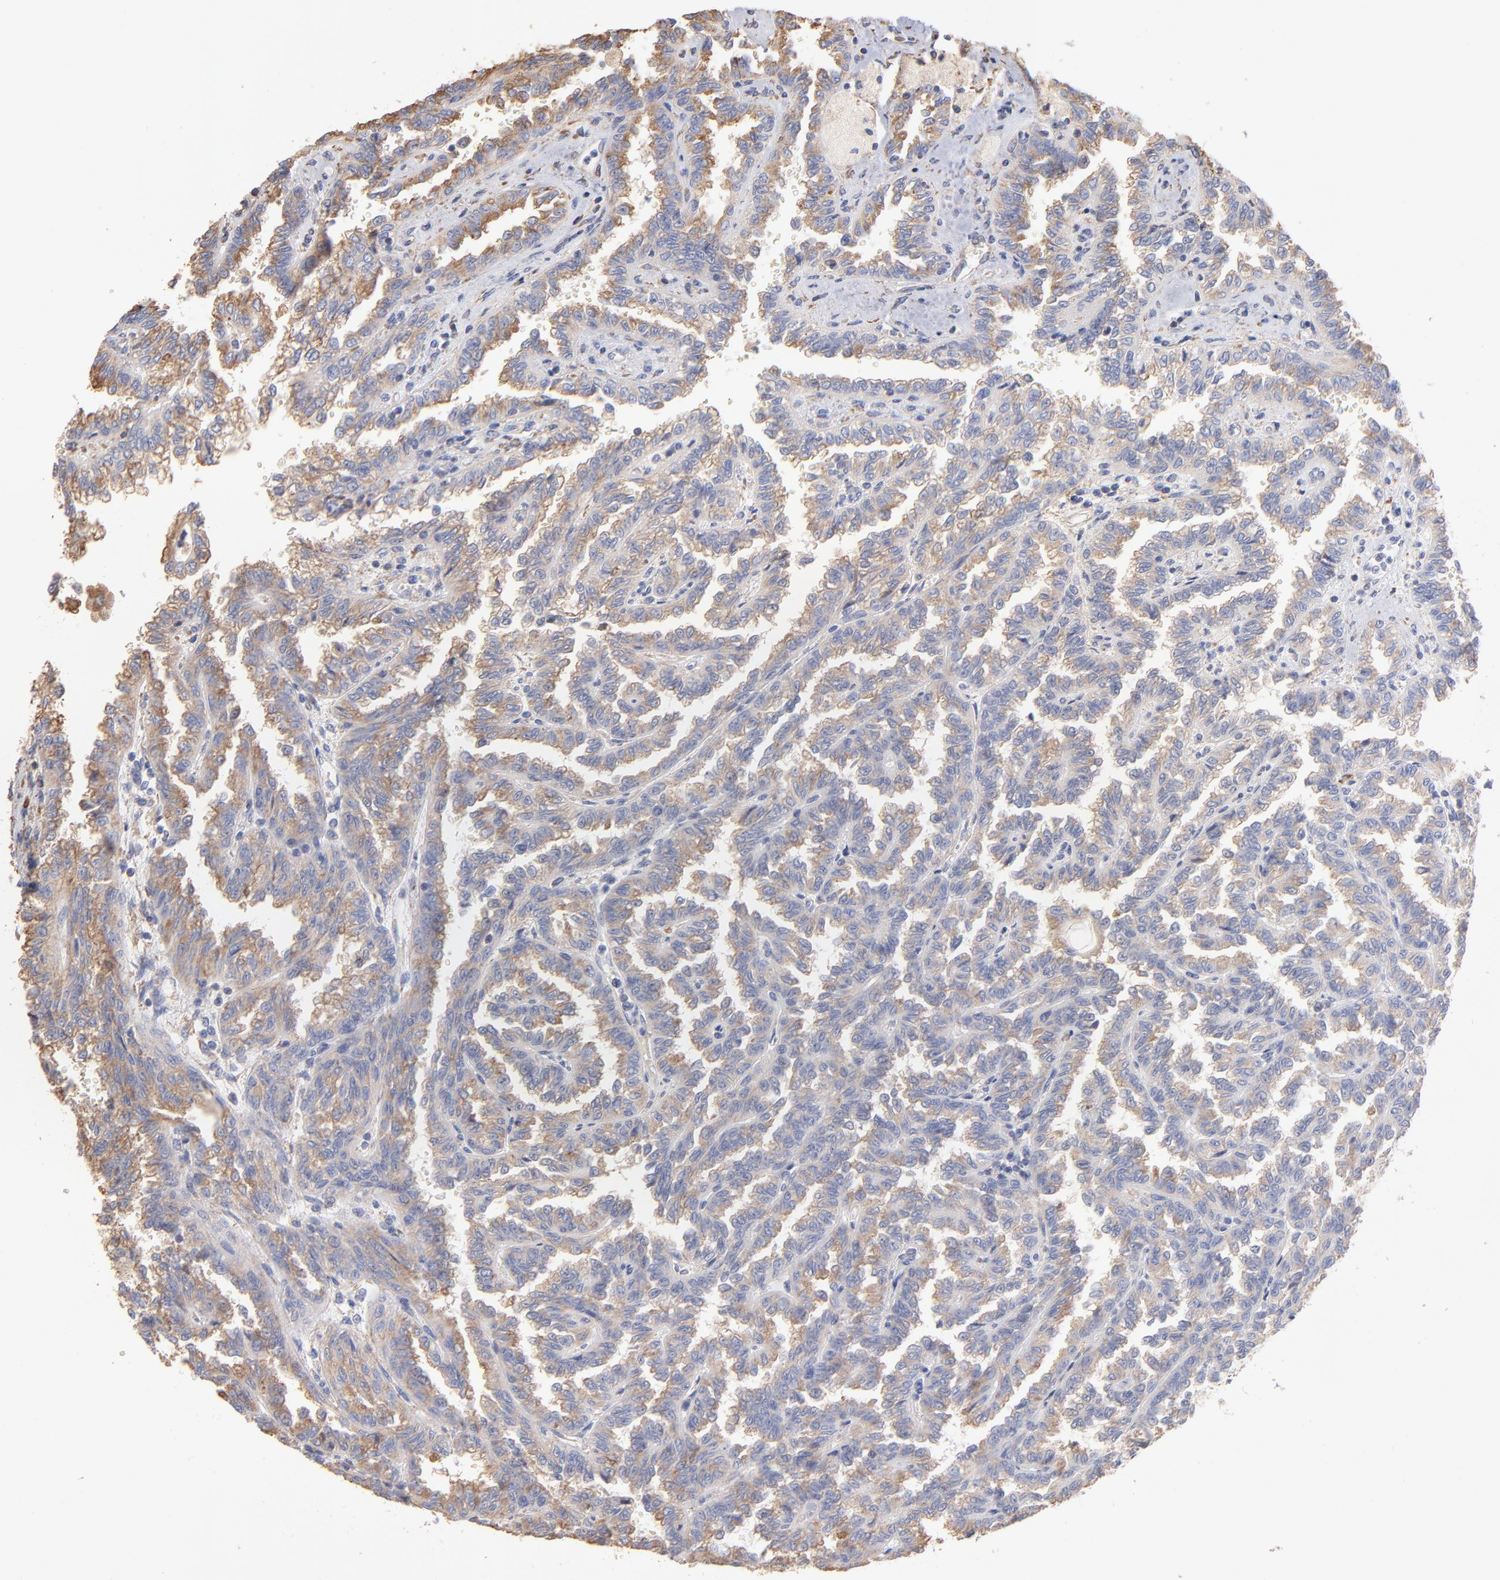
{"staining": {"intensity": "weak", "quantity": "25%-75%", "location": "cytoplasmic/membranous"}, "tissue": "renal cancer", "cell_type": "Tumor cells", "image_type": "cancer", "snomed": [{"axis": "morphology", "description": "Inflammation, NOS"}, {"axis": "morphology", "description": "Adenocarcinoma, NOS"}, {"axis": "topography", "description": "Kidney"}], "caption": "Tumor cells reveal low levels of weak cytoplasmic/membranous expression in approximately 25%-75% of cells in human adenocarcinoma (renal).", "gene": "RPL9", "patient": {"sex": "male", "age": 68}}